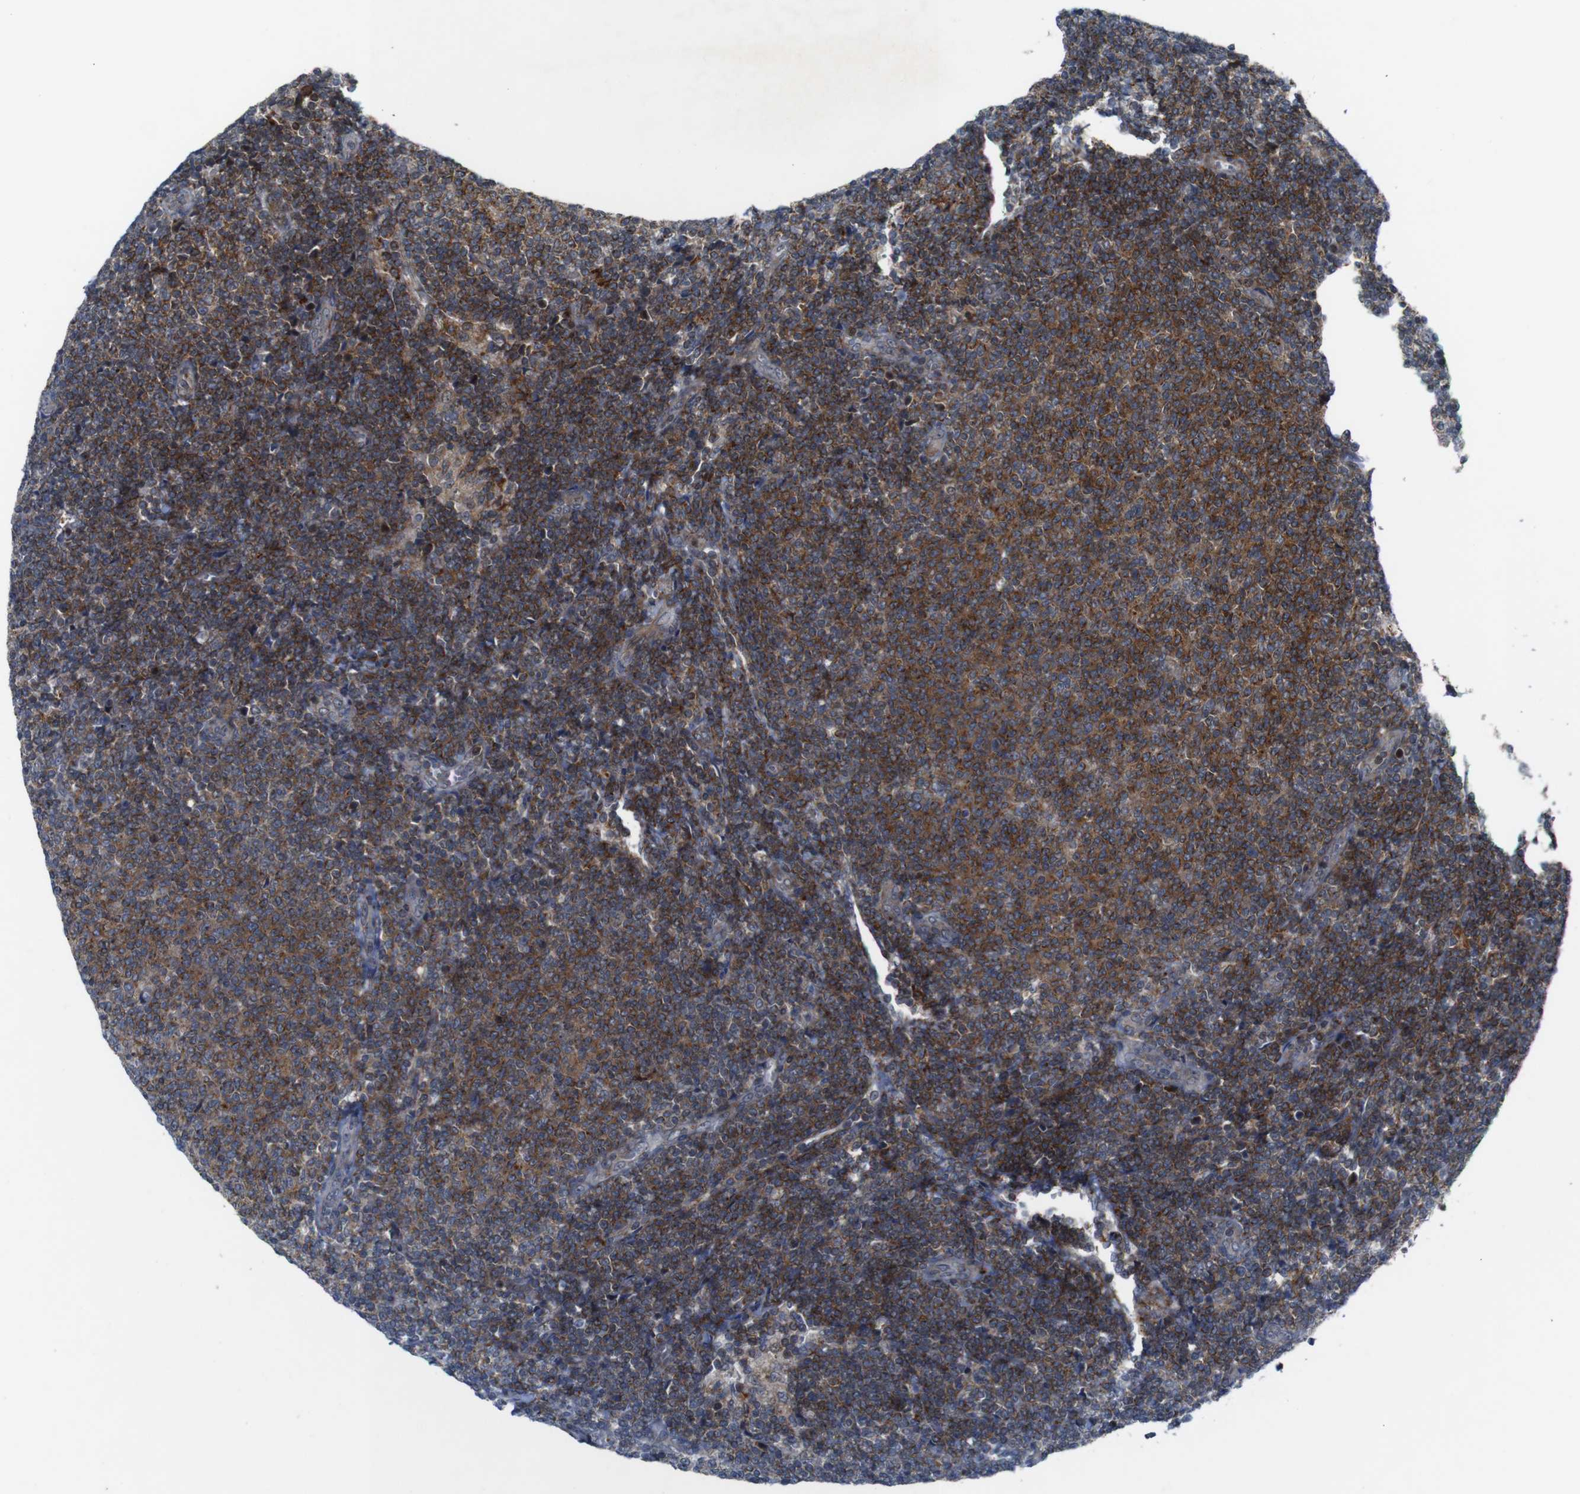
{"staining": {"intensity": "strong", "quantity": "25%-75%", "location": "cytoplasmic/membranous"}, "tissue": "lymphoma", "cell_type": "Tumor cells", "image_type": "cancer", "snomed": [{"axis": "morphology", "description": "Malignant lymphoma, non-Hodgkin's type, Low grade"}, {"axis": "topography", "description": "Lymph node"}], "caption": "Malignant lymphoma, non-Hodgkin's type (low-grade) stained with a brown dye exhibits strong cytoplasmic/membranous positive staining in approximately 25%-75% of tumor cells.", "gene": "ATP7B", "patient": {"sex": "male", "age": 66}}